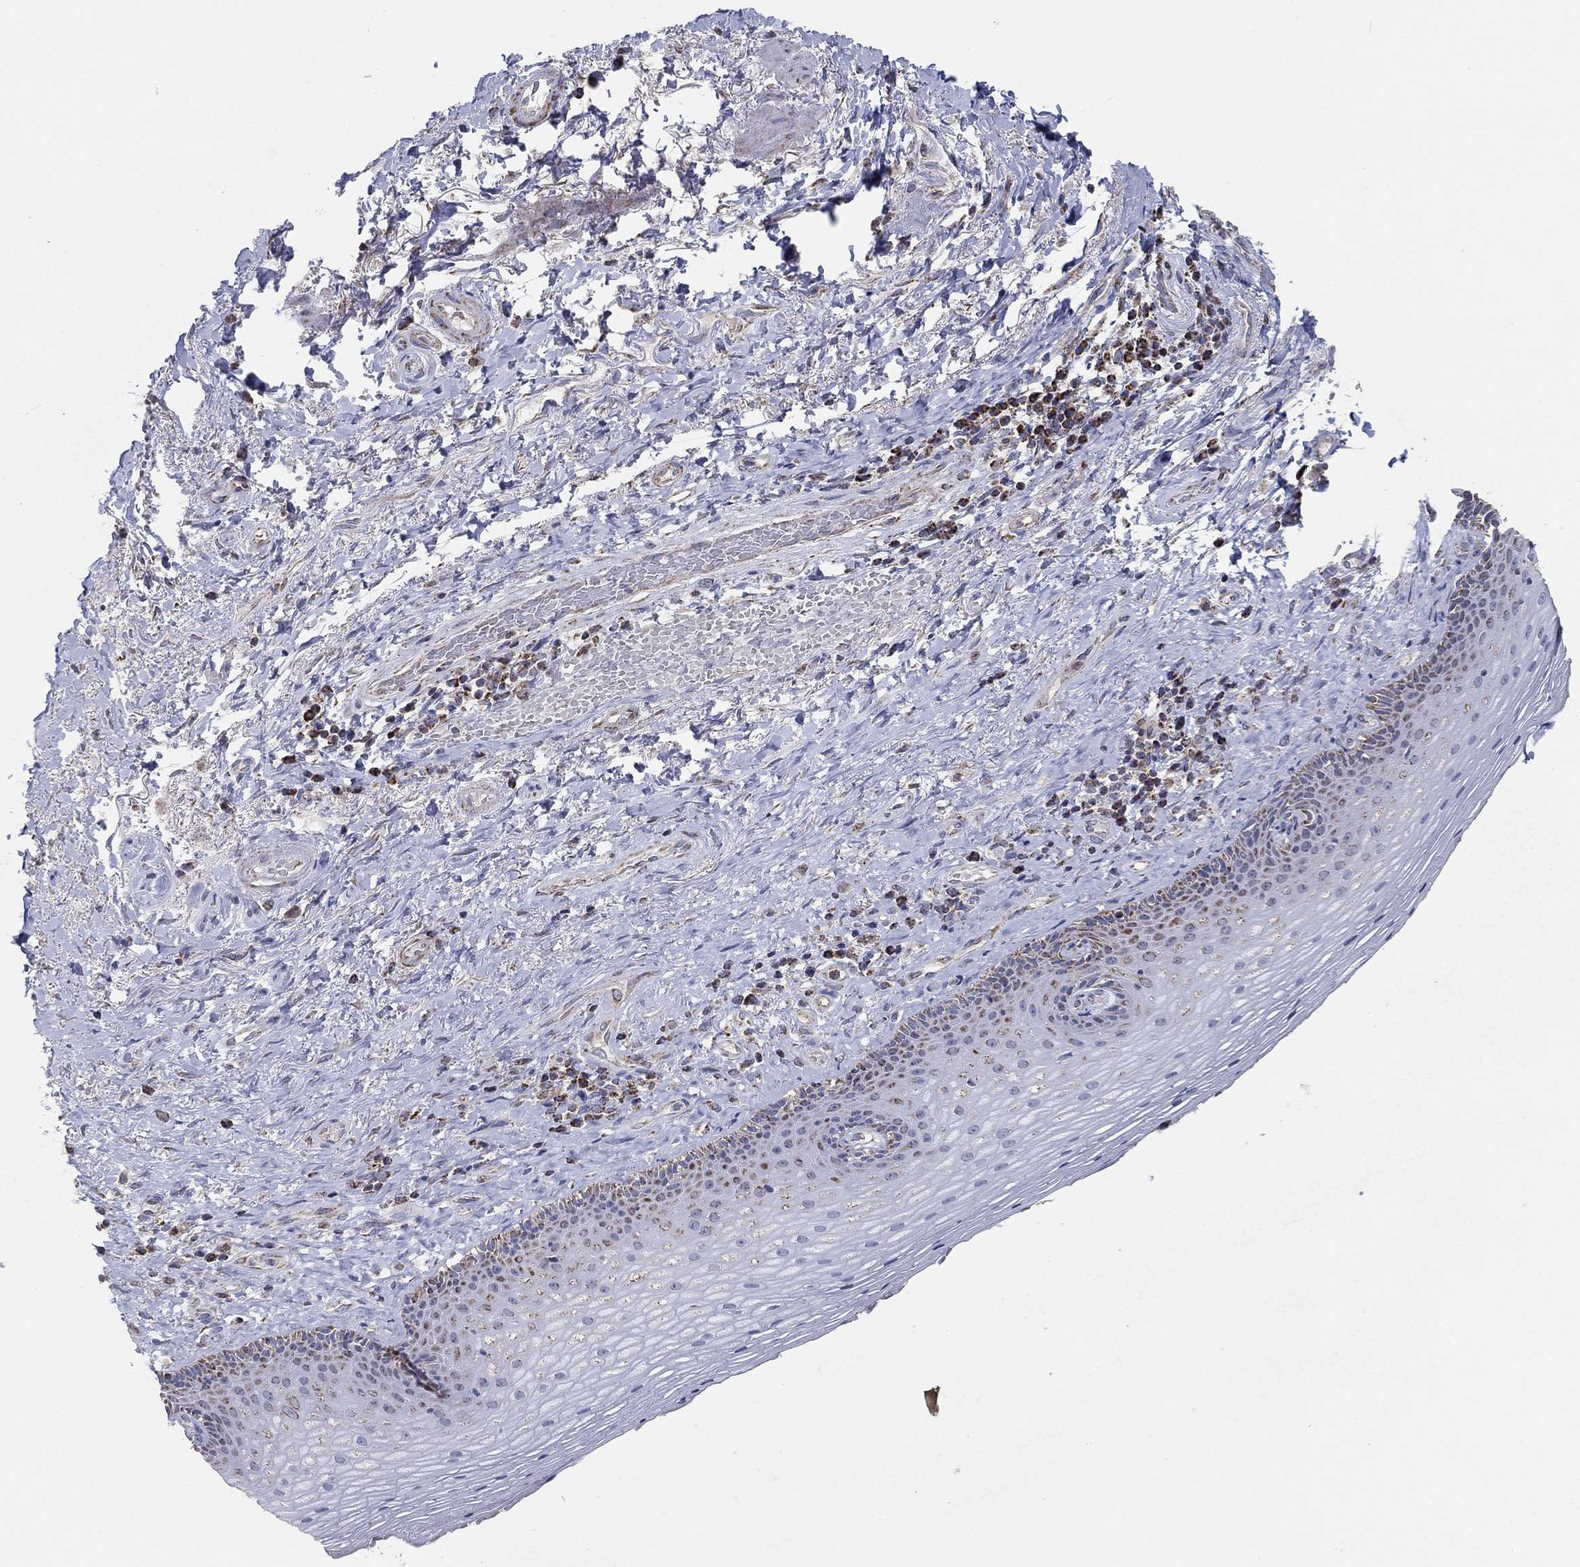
{"staining": {"intensity": "weak", "quantity": "25%-75%", "location": "cytoplasmic/membranous"}, "tissue": "skin", "cell_type": "Epidermal cells", "image_type": "normal", "snomed": [{"axis": "morphology", "description": "Normal tissue, NOS"}, {"axis": "morphology", "description": "Adenocarcinoma, NOS"}, {"axis": "topography", "description": "Rectum"}, {"axis": "topography", "description": "Anal"}], "caption": "Immunohistochemistry photomicrograph of normal skin: human skin stained using immunohistochemistry shows low levels of weak protein expression localized specifically in the cytoplasmic/membranous of epidermal cells, appearing as a cytoplasmic/membranous brown color.", "gene": "C9orf85", "patient": {"sex": "female", "age": 68}}